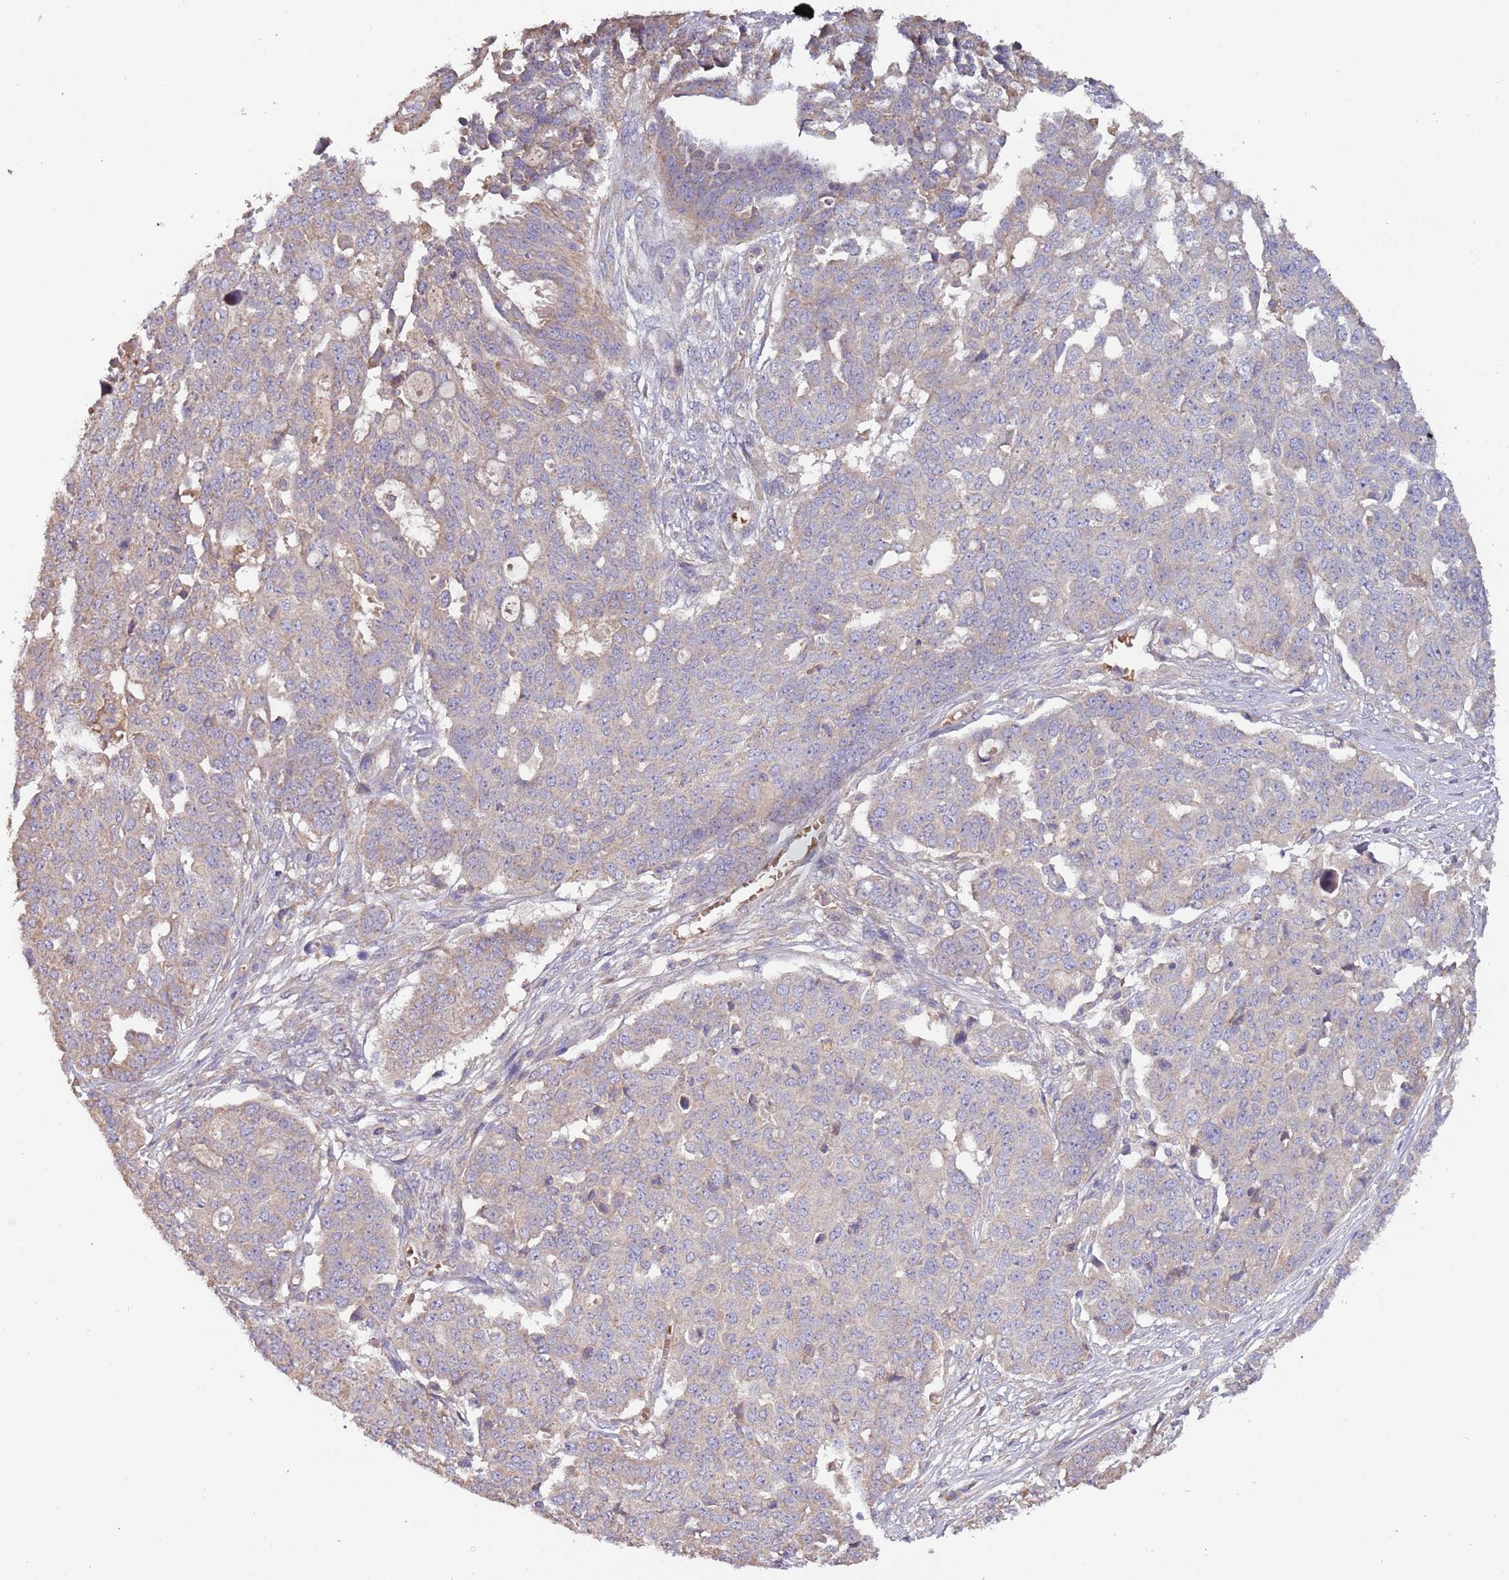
{"staining": {"intensity": "weak", "quantity": "<25%", "location": "cytoplasmic/membranous"}, "tissue": "ovarian cancer", "cell_type": "Tumor cells", "image_type": "cancer", "snomed": [{"axis": "morphology", "description": "Cystadenocarcinoma, serous, NOS"}, {"axis": "topography", "description": "Soft tissue"}, {"axis": "topography", "description": "Ovary"}], "caption": "Ovarian cancer (serous cystadenocarcinoma) stained for a protein using immunohistochemistry (IHC) displays no positivity tumor cells.", "gene": "TRMO", "patient": {"sex": "female", "age": 57}}